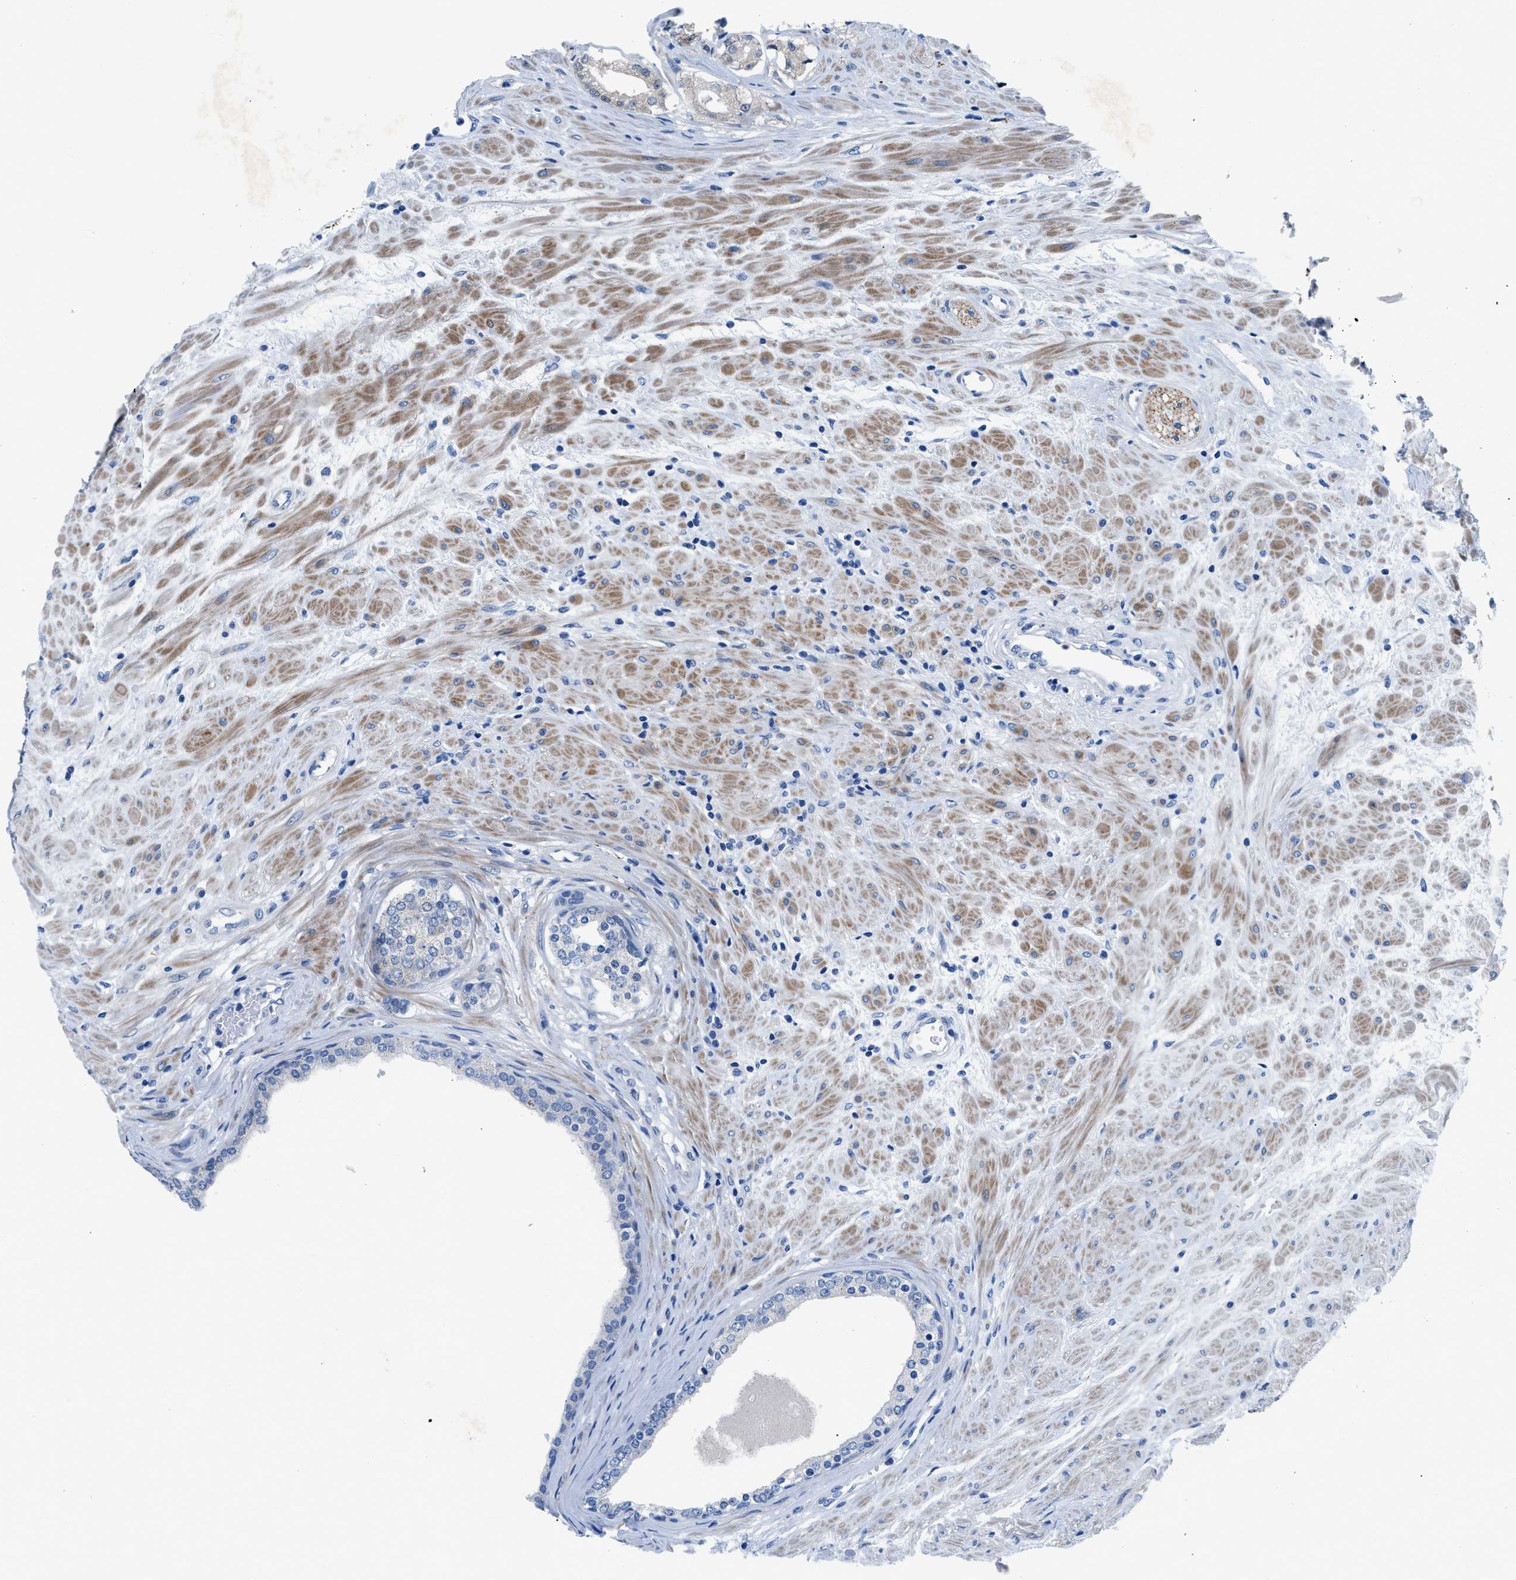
{"staining": {"intensity": "negative", "quantity": "none", "location": "none"}, "tissue": "prostate cancer", "cell_type": "Tumor cells", "image_type": "cancer", "snomed": [{"axis": "morphology", "description": "Adenocarcinoma, Low grade"}, {"axis": "topography", "description": "Prostate"}], "caption": "This is an immunohistochemistry histopathology image of adenocarcinoma (low-grade) (prostate). There is no positivity in tumor cells.", "gene": "UAP1", "patient": {"sex": "male", "age": 63}}